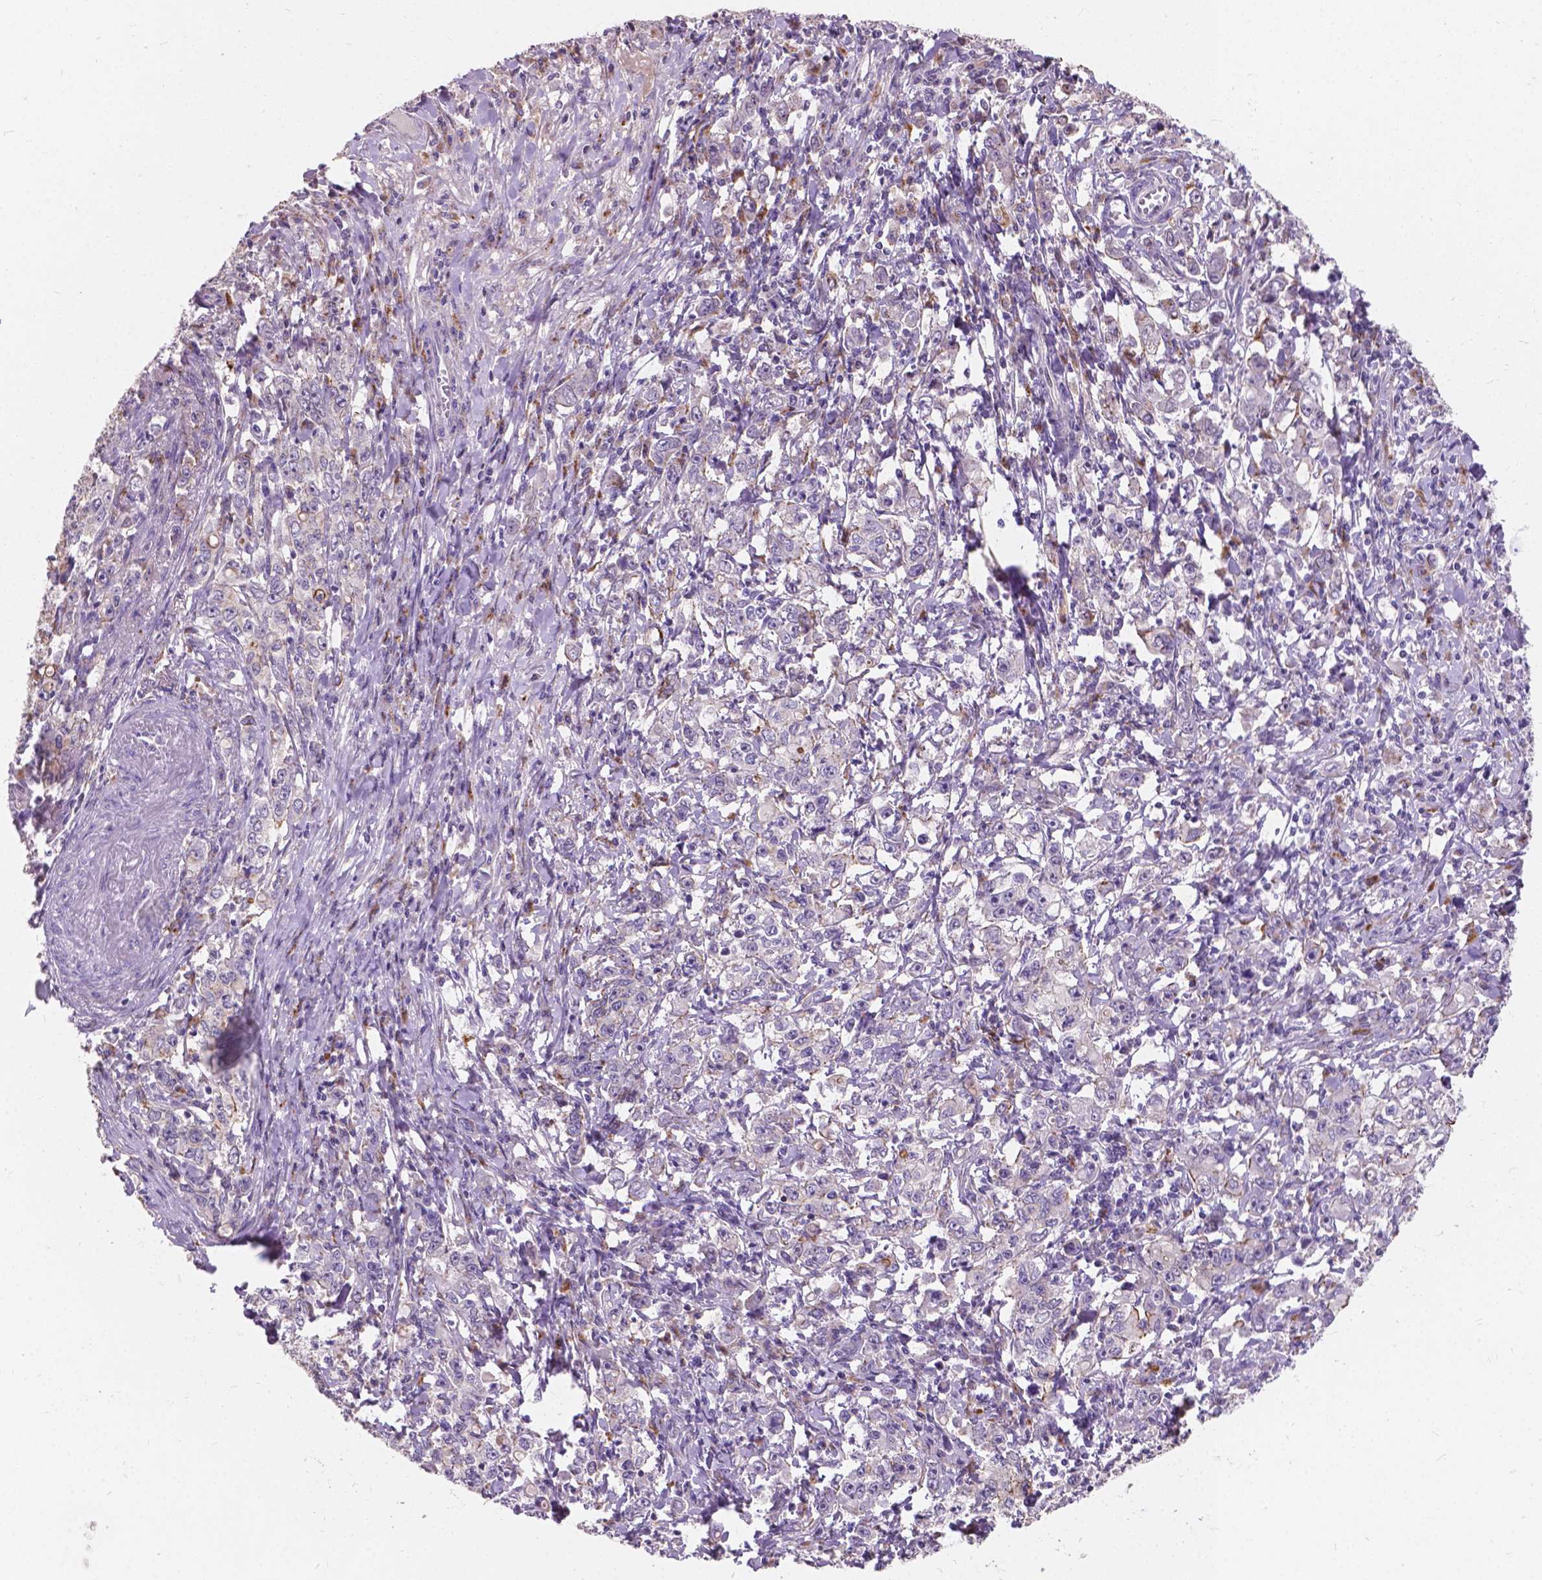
{"staining": {"intensity": "weak", "quantity": "<25%", "location": "cytoplasmic/membranous"}, "tissue": "stomach cancer", "cell_type": "Tumor cells", "image_type": "cancer", "snomed": [{"axis": "morphology", "description": "Adenocarcinoma, NOS"}, {"axis": "topography", "description": "Stomach, lower"}], "caption": "IHC of stomach cancer (adenocarcinoma) demonstrates no staining in tumor cells.", "gene": "MYH14", "patient": {"sex": "female", "age": 72}}